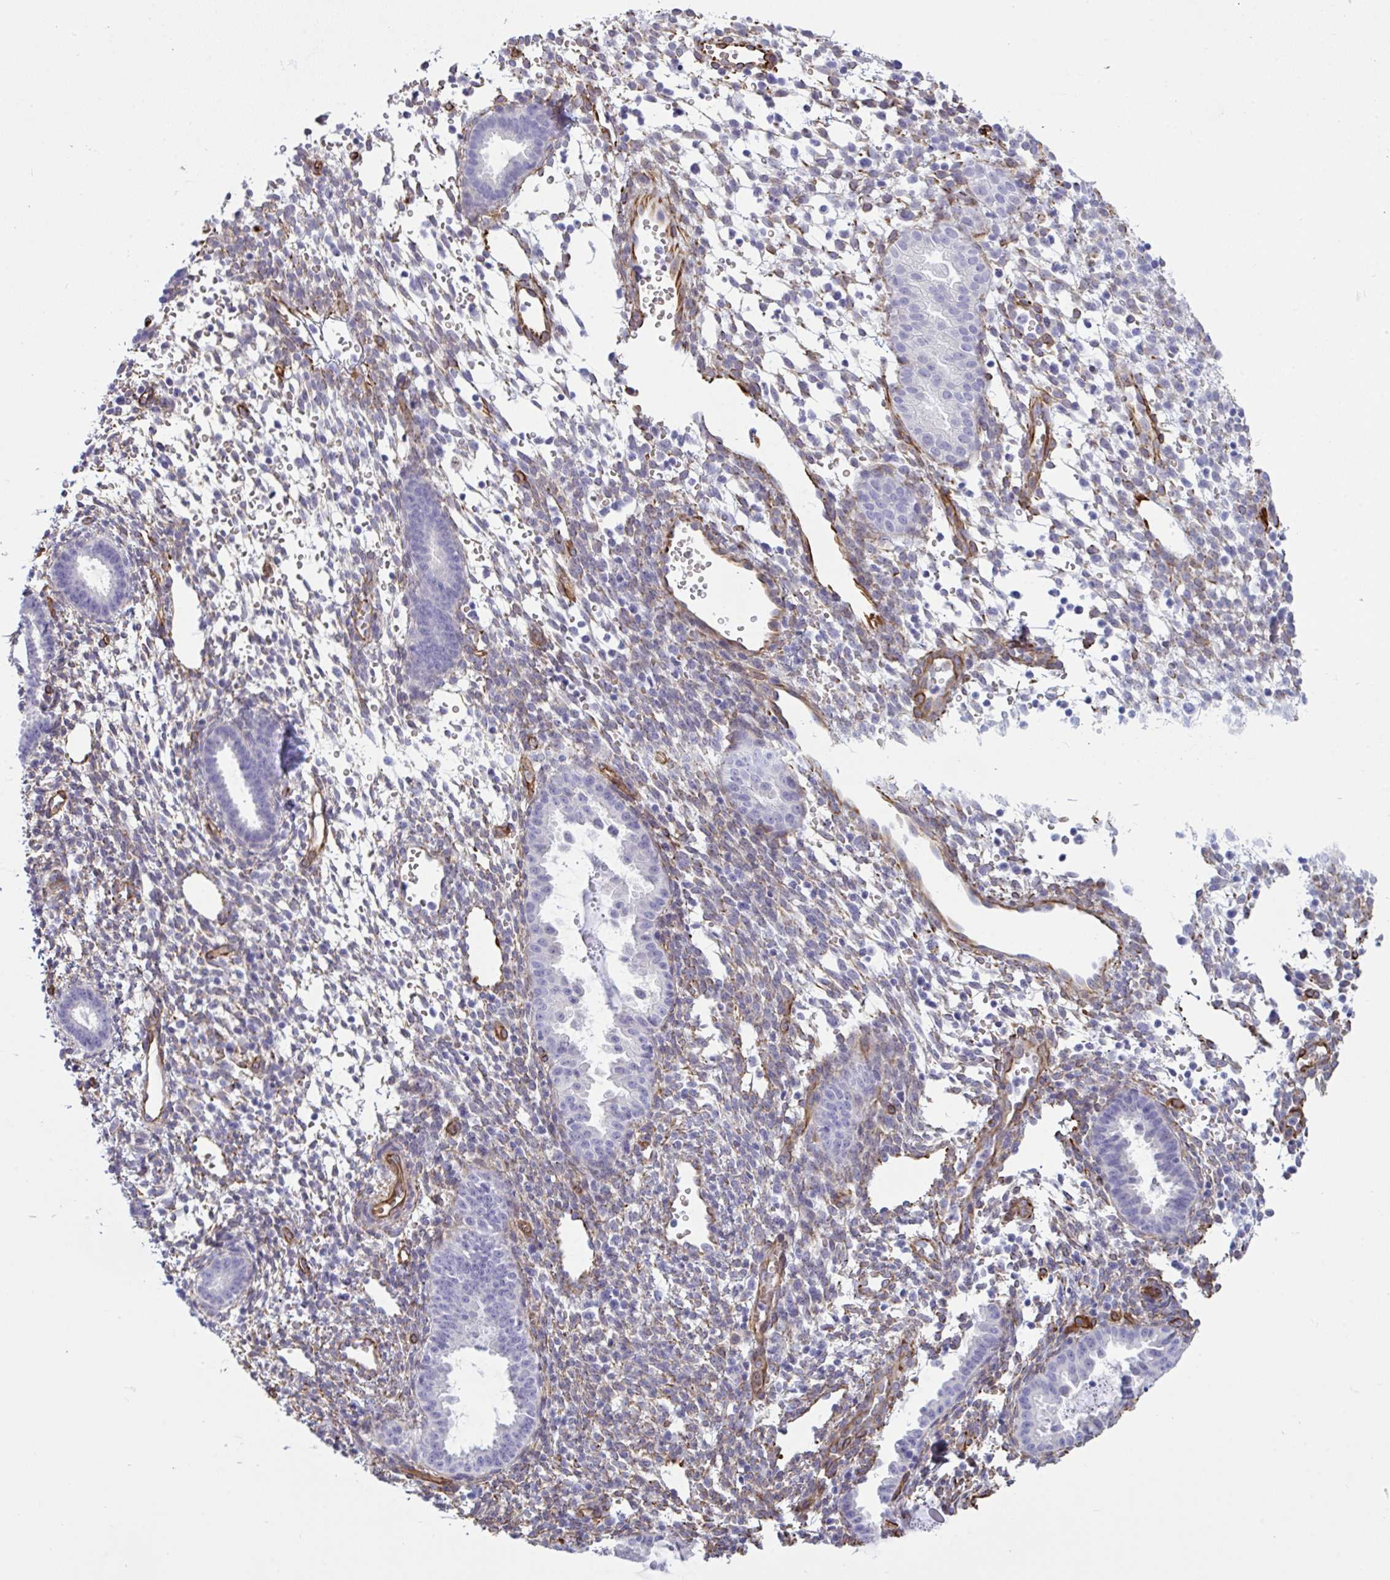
{"staining": {"intensity": "negative", "quantity": "none", "location": "none"}, "tissue": "endometrium", "cell_type": "Cells in endometrial stroma", "image_type": "normal", "snomed": [{"axis": "morphology", "description": "Normal tissue, NOS"}, {"axis": "topography", "description": "Endometrium"}], "caption": "Cells in endometrial stroma show no significant protein expression in benign endometrium.", "gene": "SLC35B1", "patient": {"sex": "female", "age": 36}}